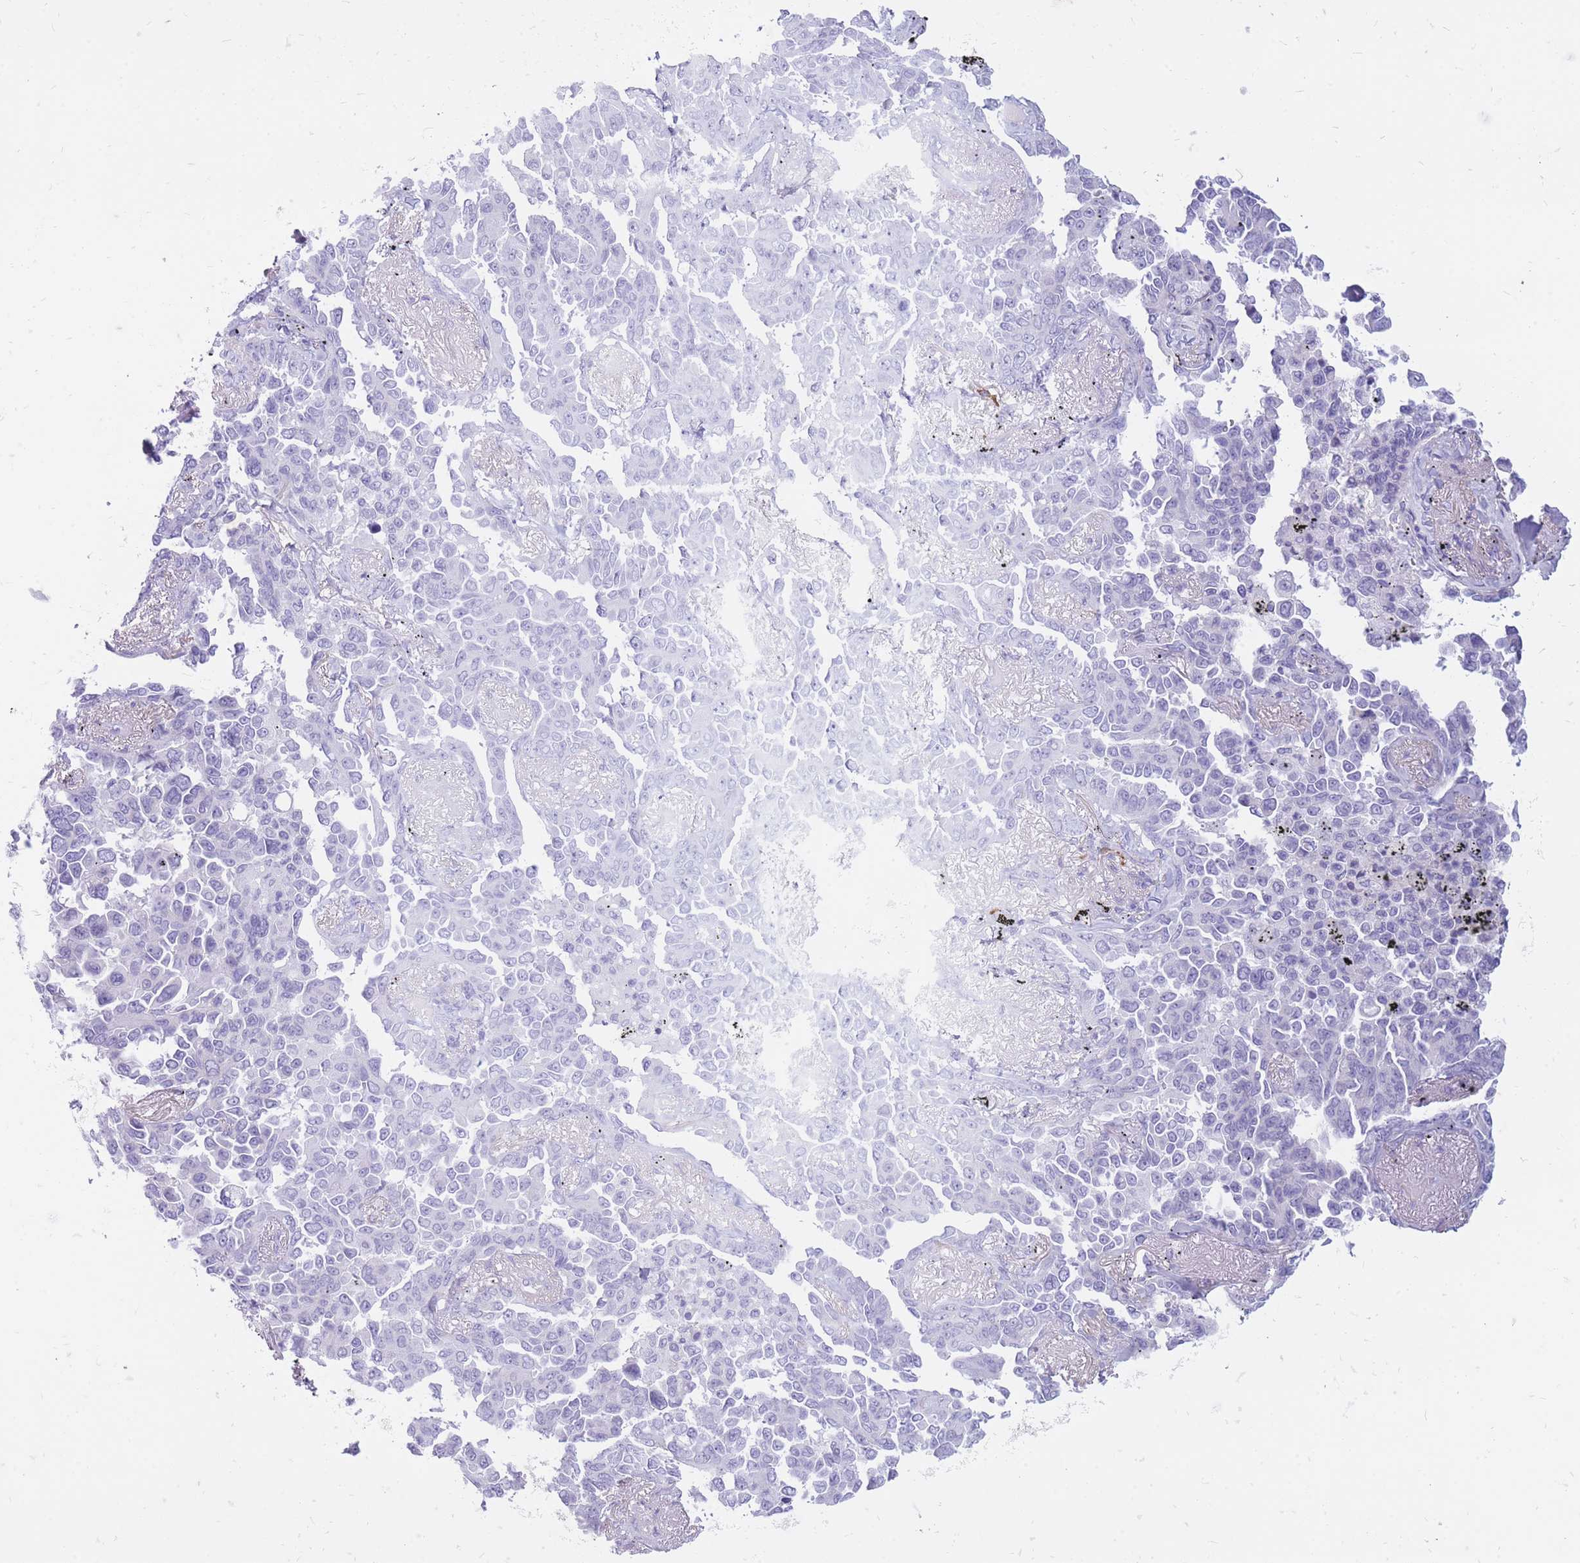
{"staining": {"intensity": "negative", "quantity": "none", "location": "none"}, "tissue": "lung cancer", "cell_type": "Tumor cells", "image_type": "cancer", "snomed": [{"axis": "morphology", "description": "Adenocarcinoma, NOS"}, {"axis": "topography", "description": "Lung"}], "caption": "Immunohistochemistry (IHC) histopathology image of neoplastic tissue: human lung adenocarcinoma stained with DAB (3,3'-diaminobenzidine) displays no significant protein positivity in tumor cells. (Brightfield microscopy of DAB immunohistochemistry at high magnification).", "gene": "ZFP37", "patient": {"sex": "female", "age": 67}}